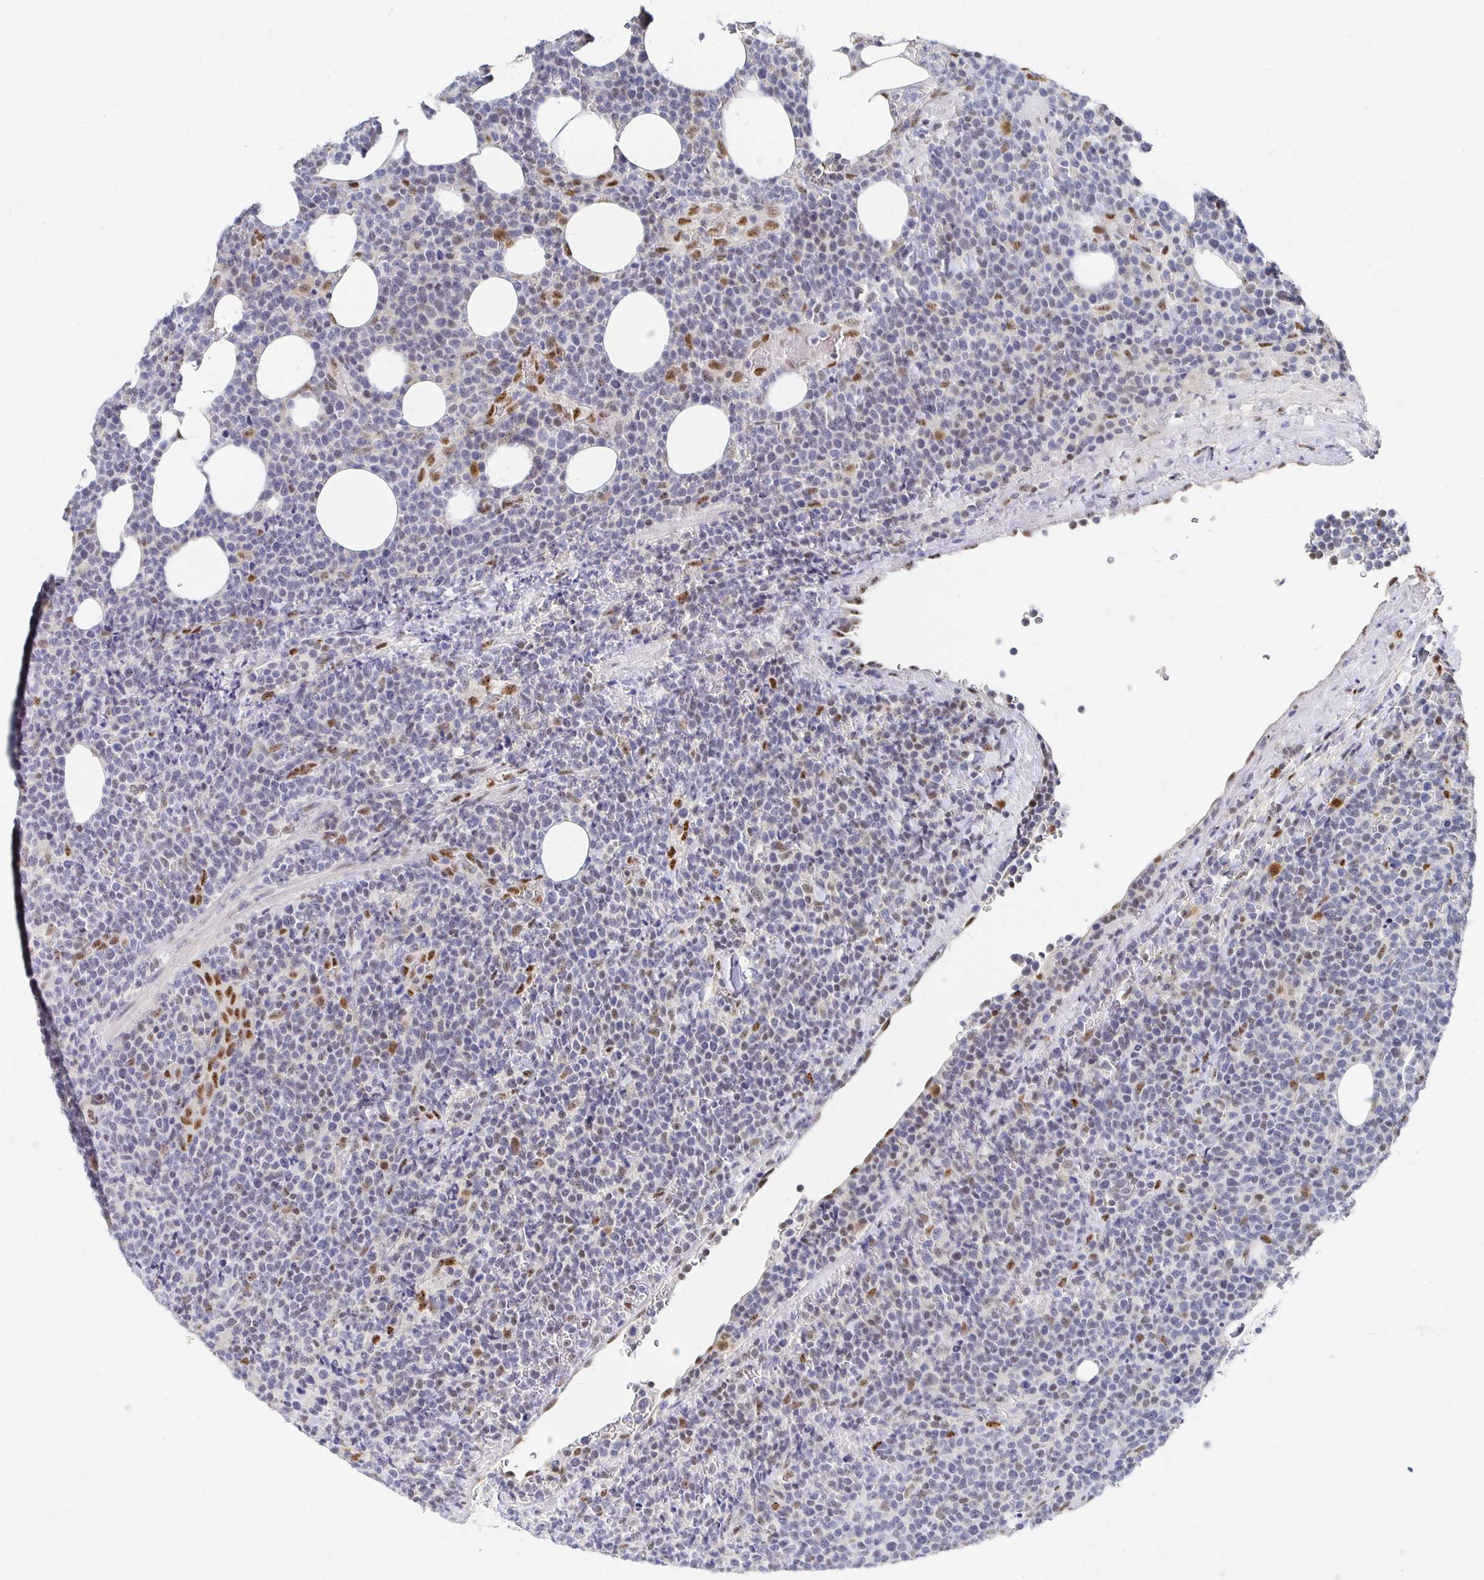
{"staining": {"intensity": "moderate", "quantity": "<25%", "location": "nuclear"}, "tissue": "lymphoma", "cell_type": "Tumor cells", "image_type": "cancer", "snomed": [{"axis": "morphology", "description": "Malignant lymphoma, non-Hodgkin's type, High grade"}, {"axis": "topography", "description": "Lymph node"}], "caption": "Lymphoma stained with DAB immunohistochemistry reveals low levels of moderate nuclear expression in approximately <25% of tumor cells.", "gene": "CLIC3", "patient": {"sex": "male", "age": 61}}